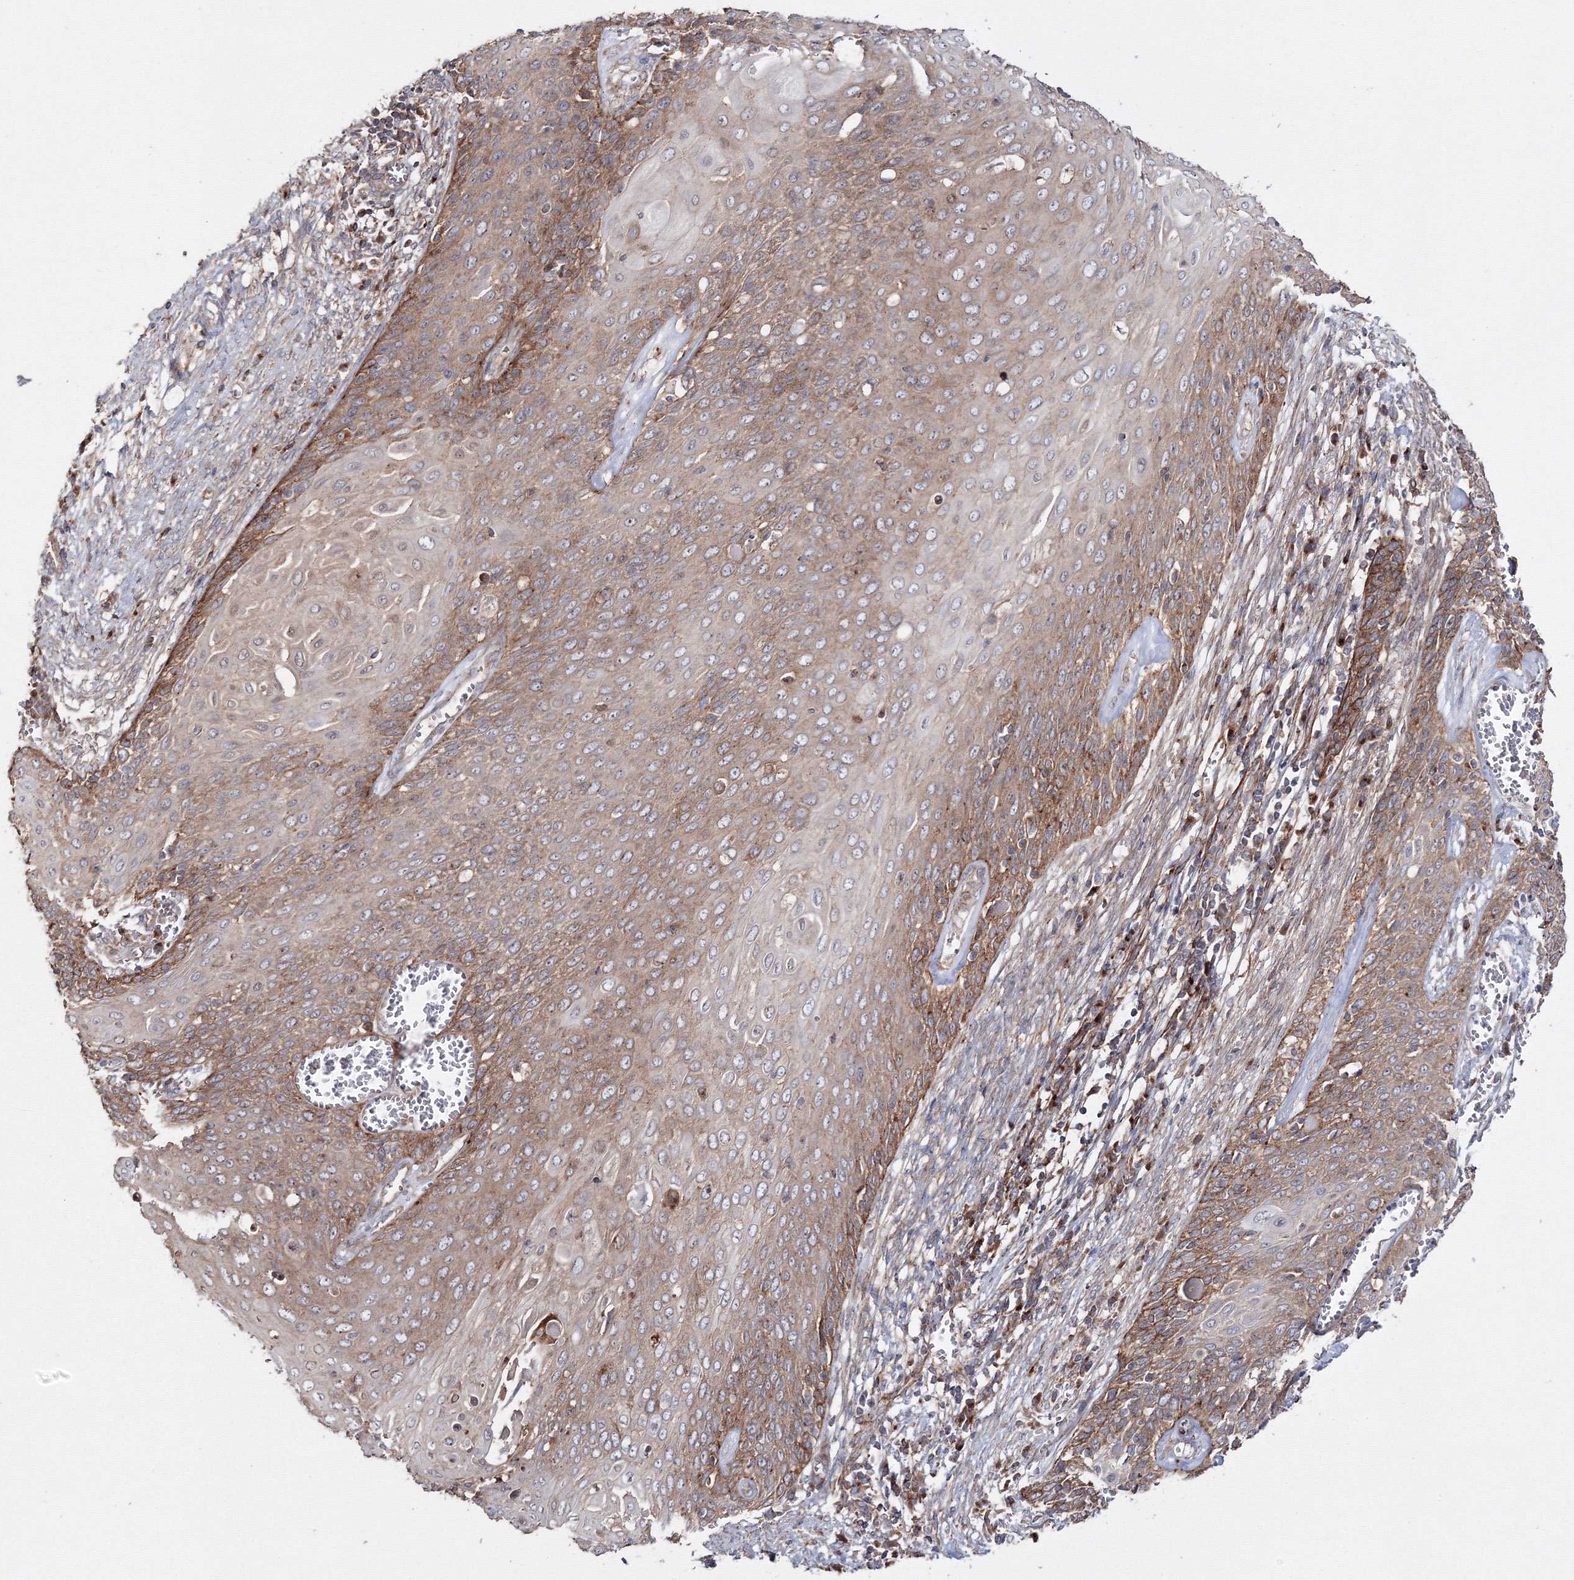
{"staining": {"intensity": "moderate", "quantity": ">75%", "location": "cytoplasmic/membranous"}, "tissue": "cervical cancer", "cell_type": "Tumor cells", "image_type": "cancer", "snomed": [{"axis": "morphology", "description": "Squamous cell carcinoma, NOS"}, {"axis": "topography", "description": "Cervix"}], "caption": "Tumor cells show medium levels of moderate cytoplasmic/membranous positivity in approximately >75% of cells in human cervical cancer (squamous cell carcinoma).", "gene": "DDO", "patient": {"sex": "female", "age": 39}}